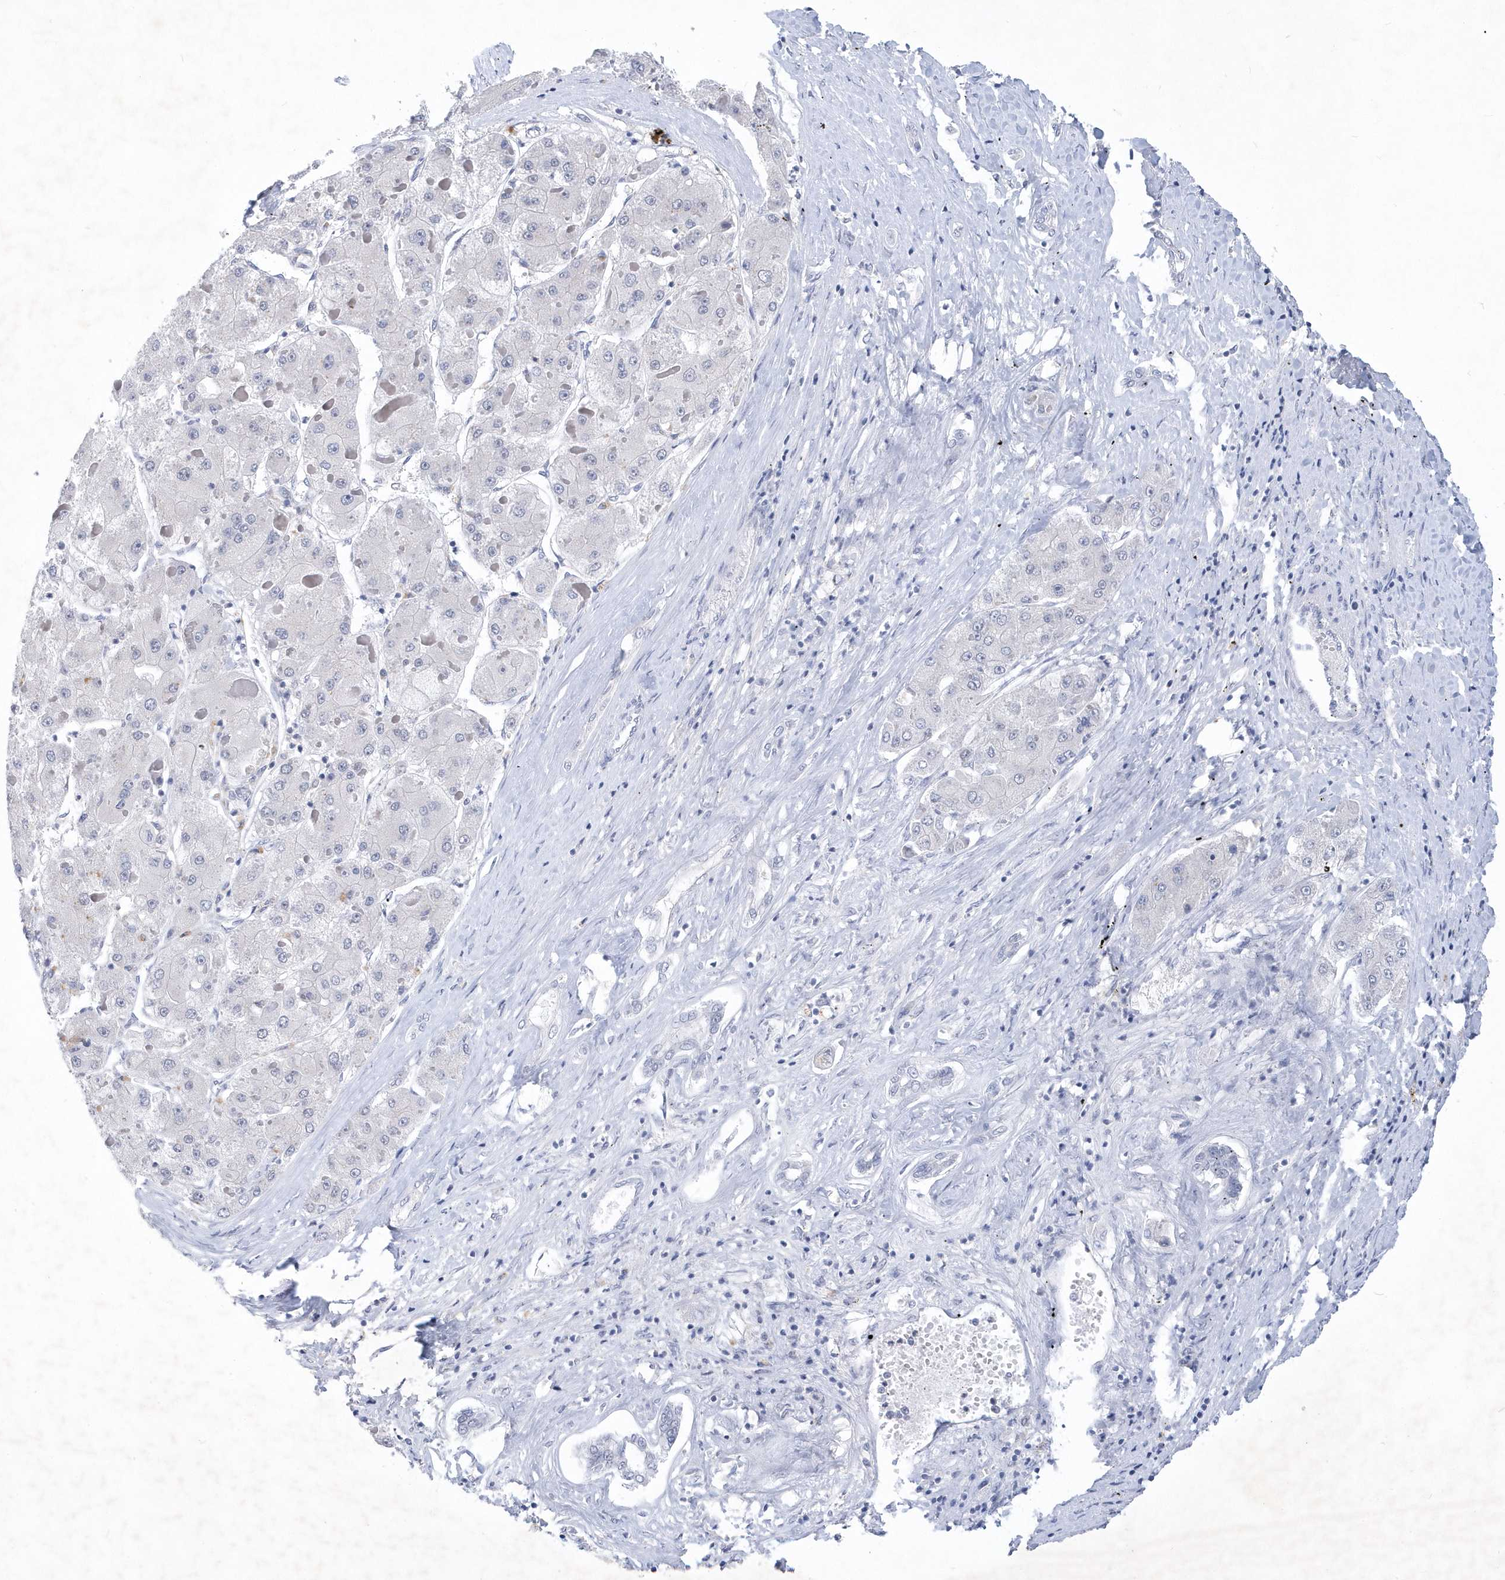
{"staining": {"intensity": "negative", "quantity": "none", "location": "none"}, "tissue": "liver cancer", "cell_type": "Tumor cells", "image_type": "cancer", "snomed": [{"axis": "morphology", "description": "Carcinoma, Hepatocellular, NOS"}, {"axis": "topography", "description": "Liver"}], "caption": "High power microscopy histopathology image of an immunohistochemistry (IHC) image of liver cancer (hepatocellular carcinoma), revealing no significant expression in tumor cells.", "gene": "SRGAP3", "patient": {"sex": "female", "age": 73}}